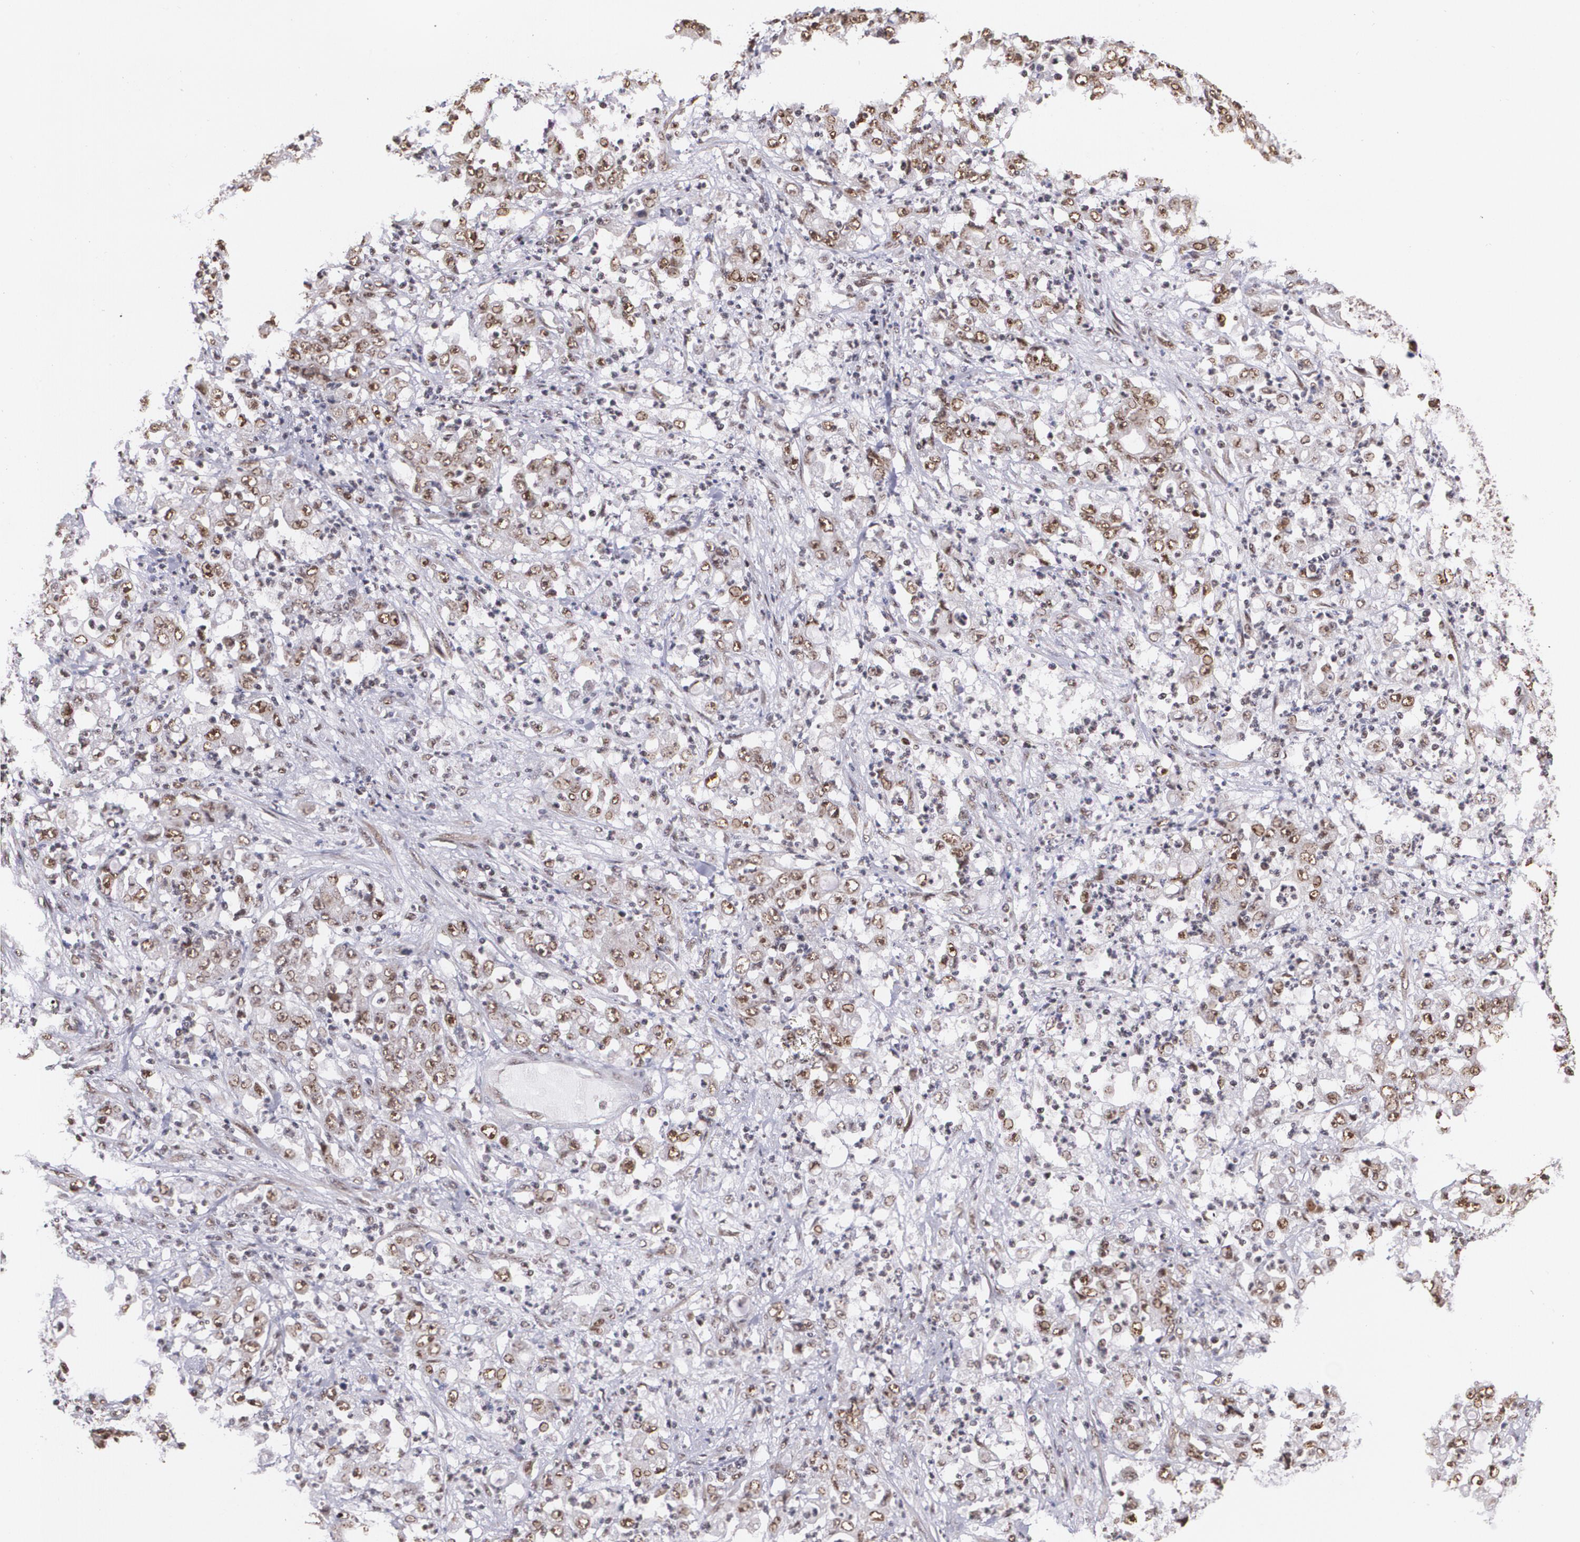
{"staining": {"intensity": "moderate", "quantity": ">75%", "location": "nuclear"}, "tissue": "stomach cancer", "cell_type": "Tumor cells", "image_type": "cancer", "snomed": [{"axis": "morphology", "description": "Adenocarcinoma, NOS"}, {"axis": "topography", "description": "Stomach, lower"}], "caption": "IHC micrograph of human stomach adenocarcinoma stained for a protein (brown), which exhibits medium levels of moderate nuclear positivity in about >75% of tumor cells.", "gene": "C6orf15", "patient": {"sex": "female", "age": 71}}